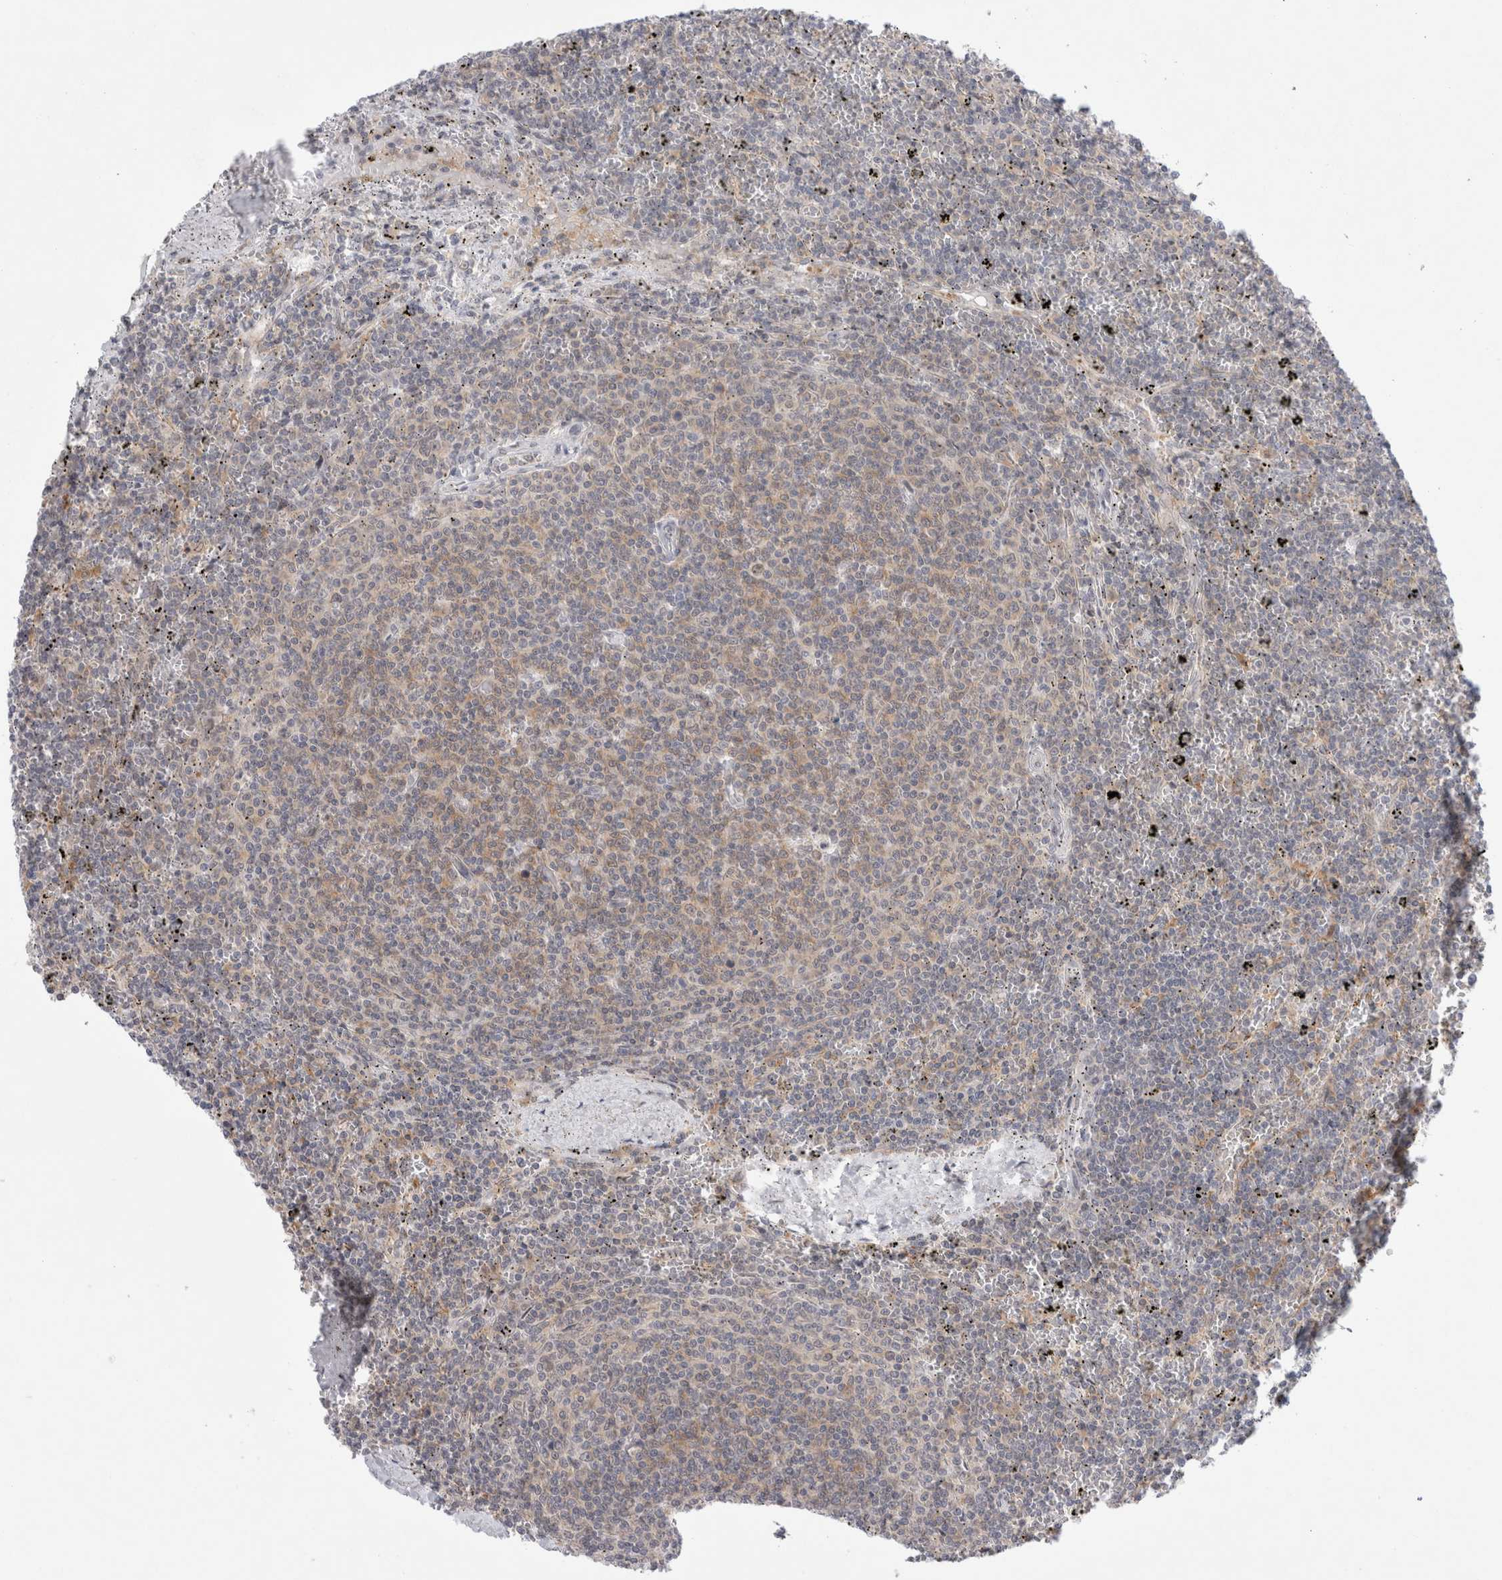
{"staining": {"intensity": "weak", "quantity": "25%-75%", "location": "cytoplasmic/membranous"}, "tissue": "lymphoma", "cell_type": "Tumor cells", "image_type": "cancer", "snomed": [{"axis": "morphology", "description": "Malignant lymphoma, non-Hodgkin's type, Low grade"}, {"axis": "topography", "description": "Spleen"}], "caption": "The histopathology image displays a brown stain indicating the presence of a protein in the cytoplasmic/membranous of tumor cells in lymphoma.", "gene": "CERS5", "patient": {"sex": "female", "age": 50}}